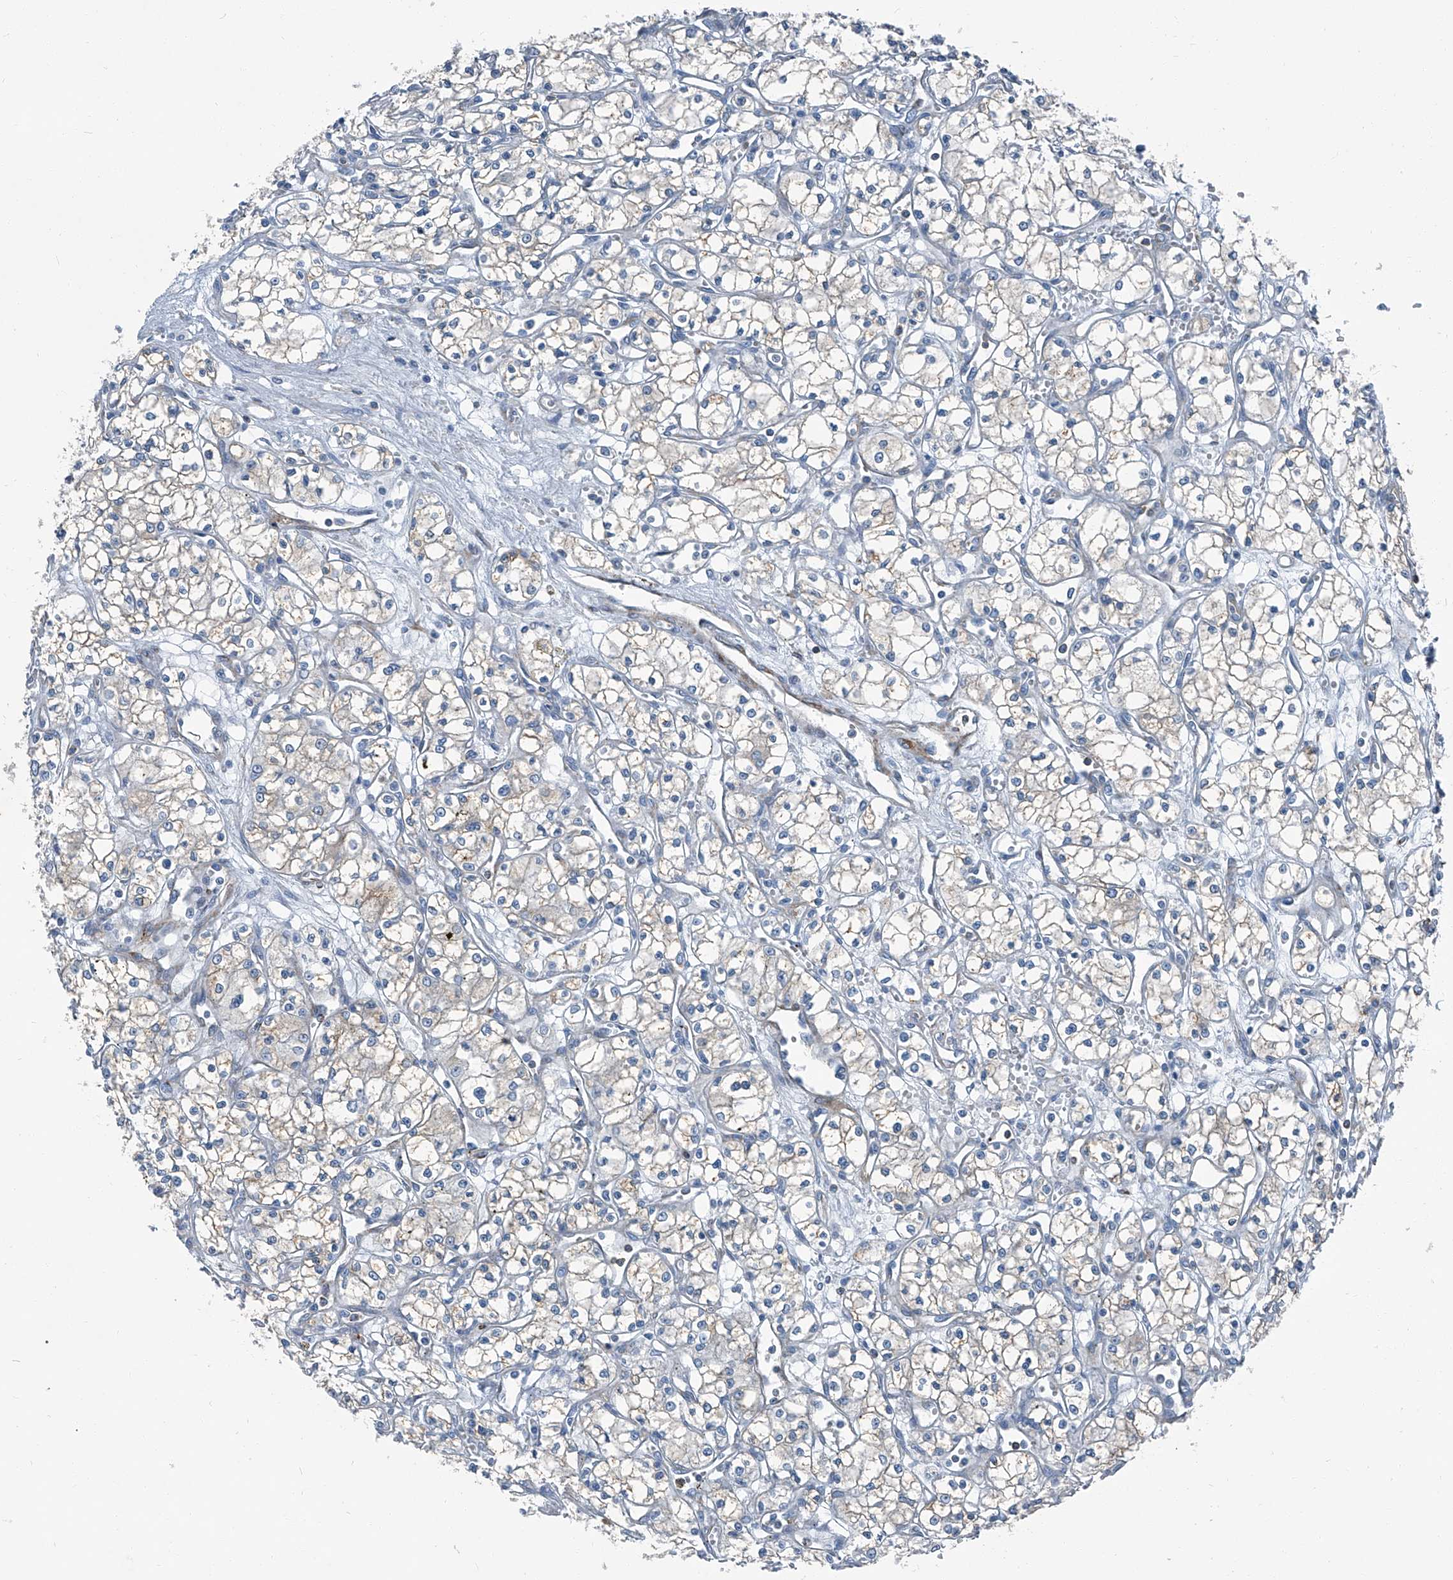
{"staining": {"intensity": "negative", "quantity": "none", "location": "none"}, "tissue": "renal cancer", "cell_type": "Tumor cells", "image_type": "cancer", "snomed": [{"axis": "morphology", "description": "Adenocarcinoma, NOS"}, {"axis": "topography", "description": "Kidney"}], "caption": "Image shows no significant protein positivity in tumor cells of renal cancer.", "gene": "SEPTIN7", "patient": {"sex": "male", "age": 59}}